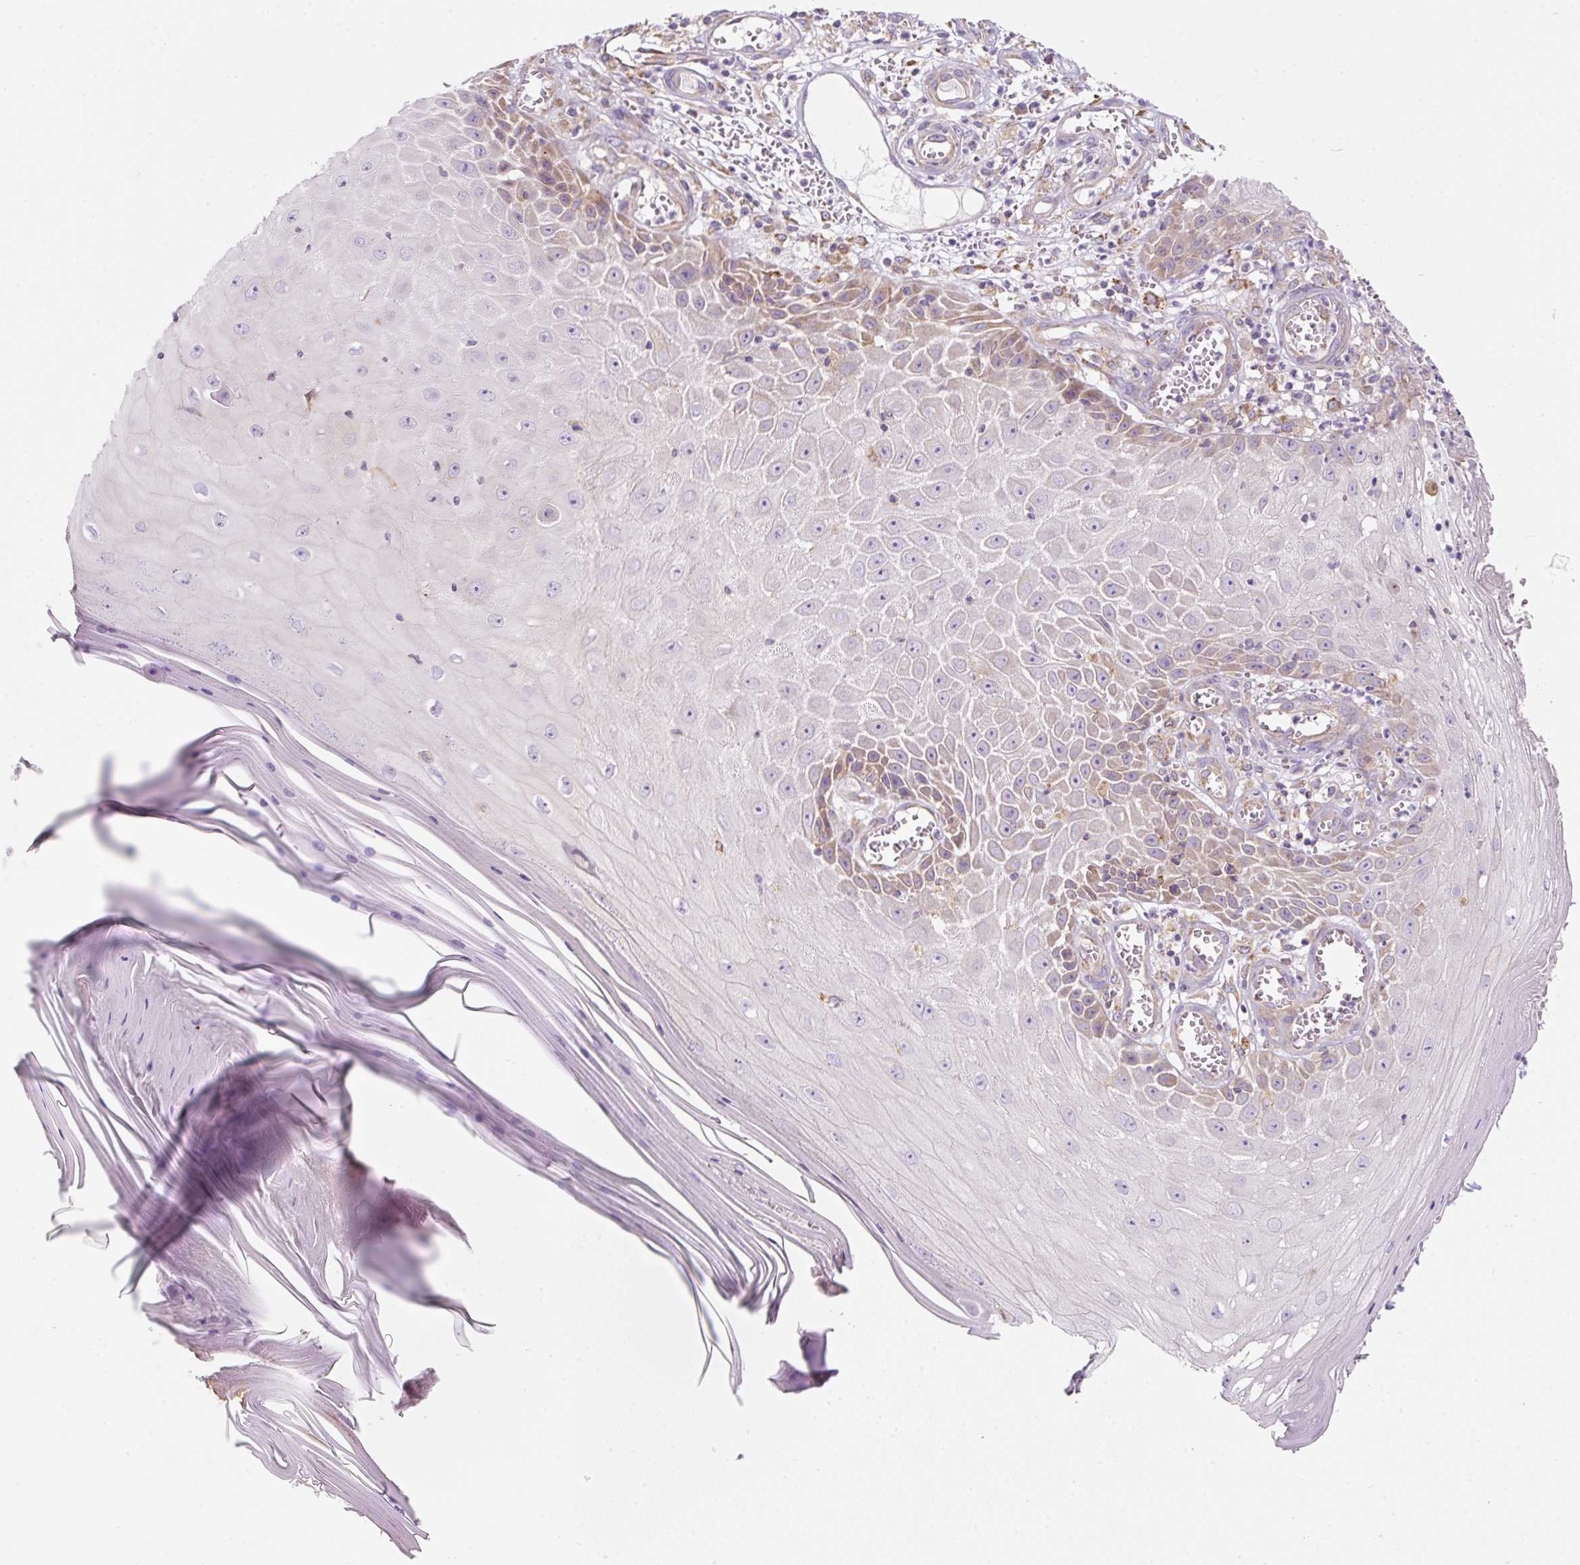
{"staining": {"intensity": "moderate", "quantity": "<25%", "location": "cytoplasmic/membranous"}, "tissue": "skin cancer", "cell_type": "Tumor cells", "image_type": "cancer", "snomed": [{"axis": "morphology", "description": "Squamous cell carcinoma, NOS"}, {"axis": "topography", "description": "Skin"}], "caption": "There is low levels of moderate cytoplasmic/membranous staining in tumor cells of squamous cell carcinoma (skin), as demonstrated by immunohistochemical staining (brown color).", "gene": "ERAP2", "patient": {"sex": "female", "age": 73}}